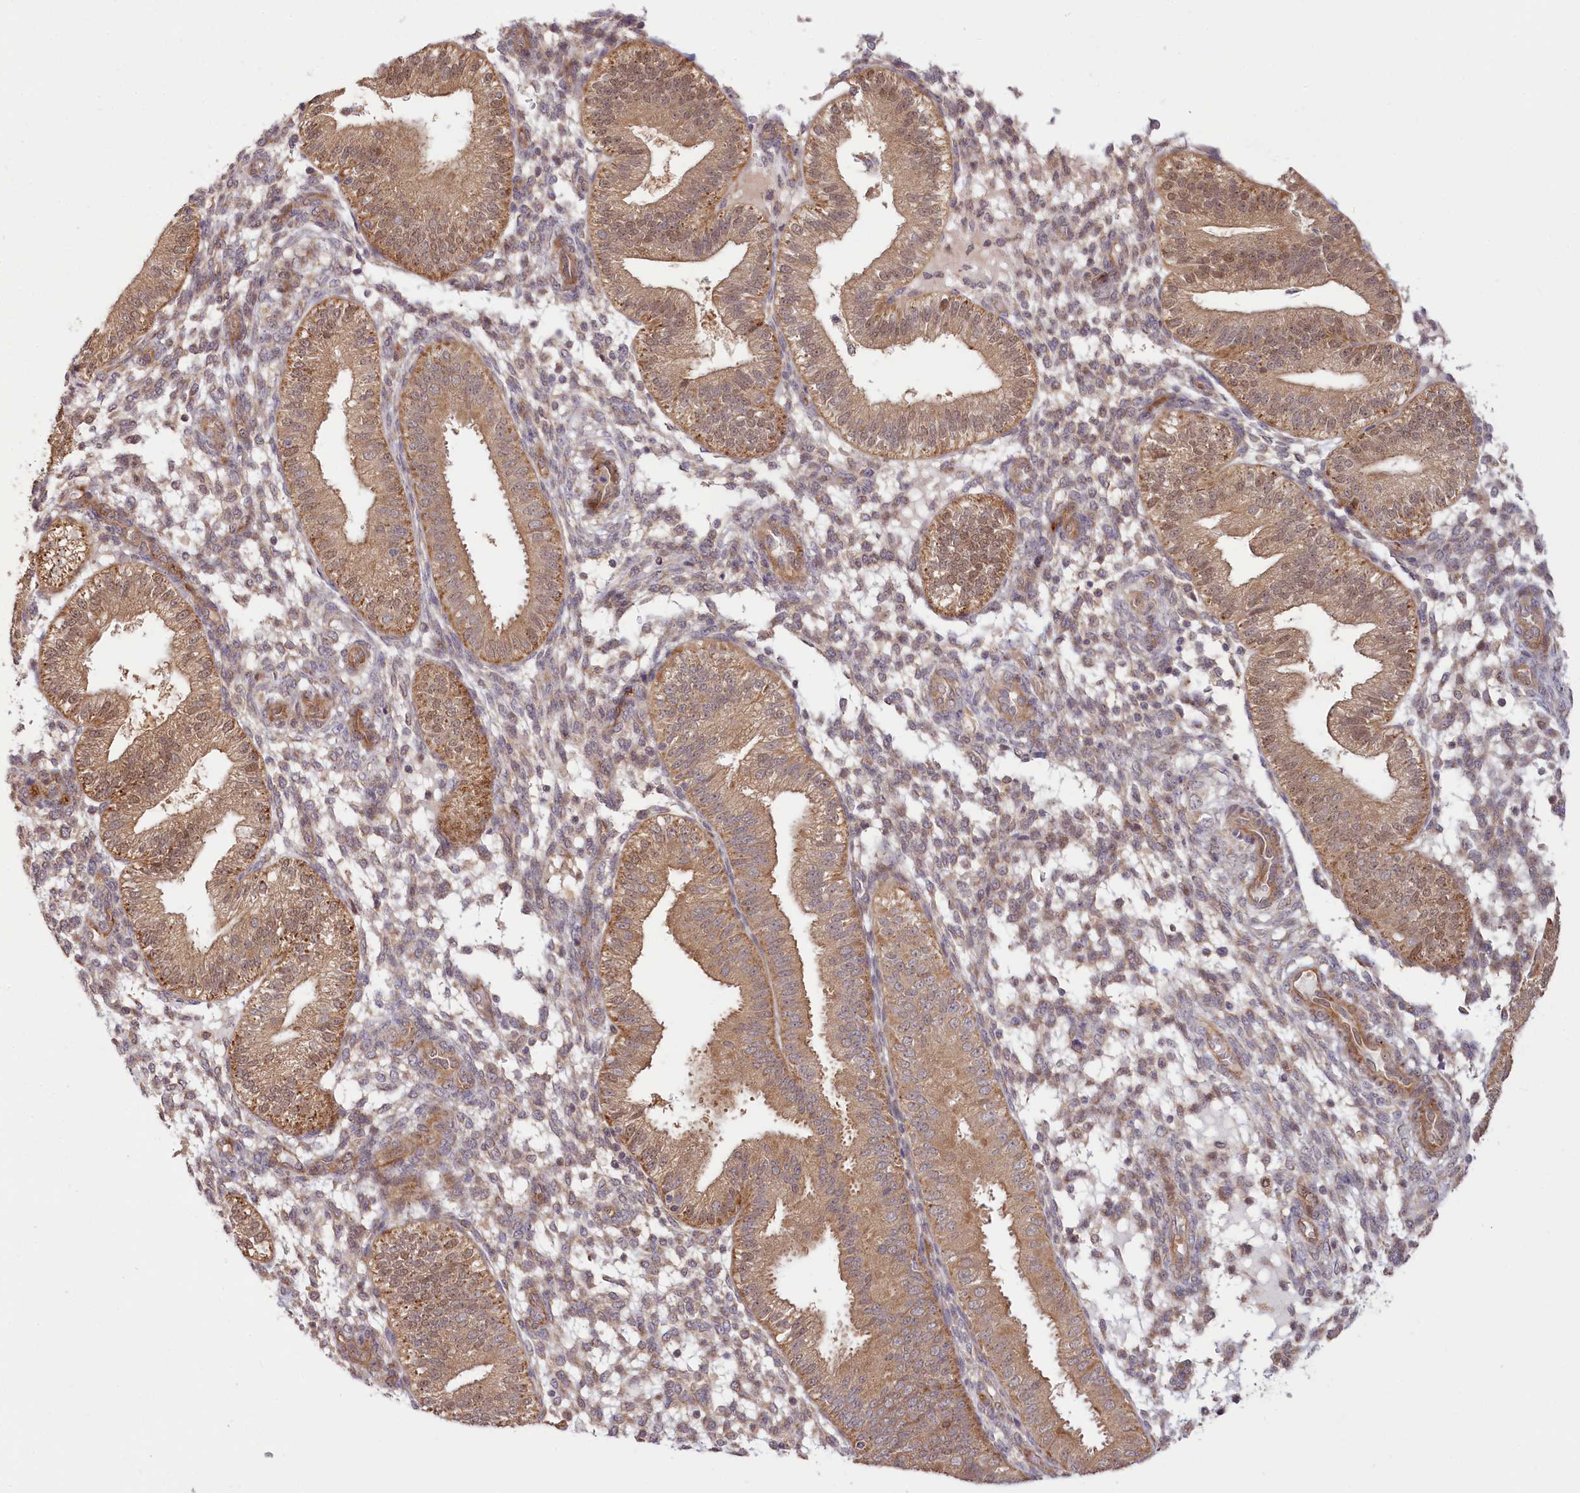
{"staining": {"intensity": "negative", "quantity": "none", "location": "none"}, "tissue": "endometrium", "cell_type": "Cells in endometrial stroma", "image_type": "normal", "snomed": [{"axis": "morphology", "description": "Normal tissue, NOS"}, {"axis": "topography", "description": "Endometrium"}], "caption": "Cells in endometrial stroma are negative for protein expression in unremarkable human endometrium. Nuclei are stained in blue.", "gene": "CEP70", "patient": {"sex": "female", "age": 39}}